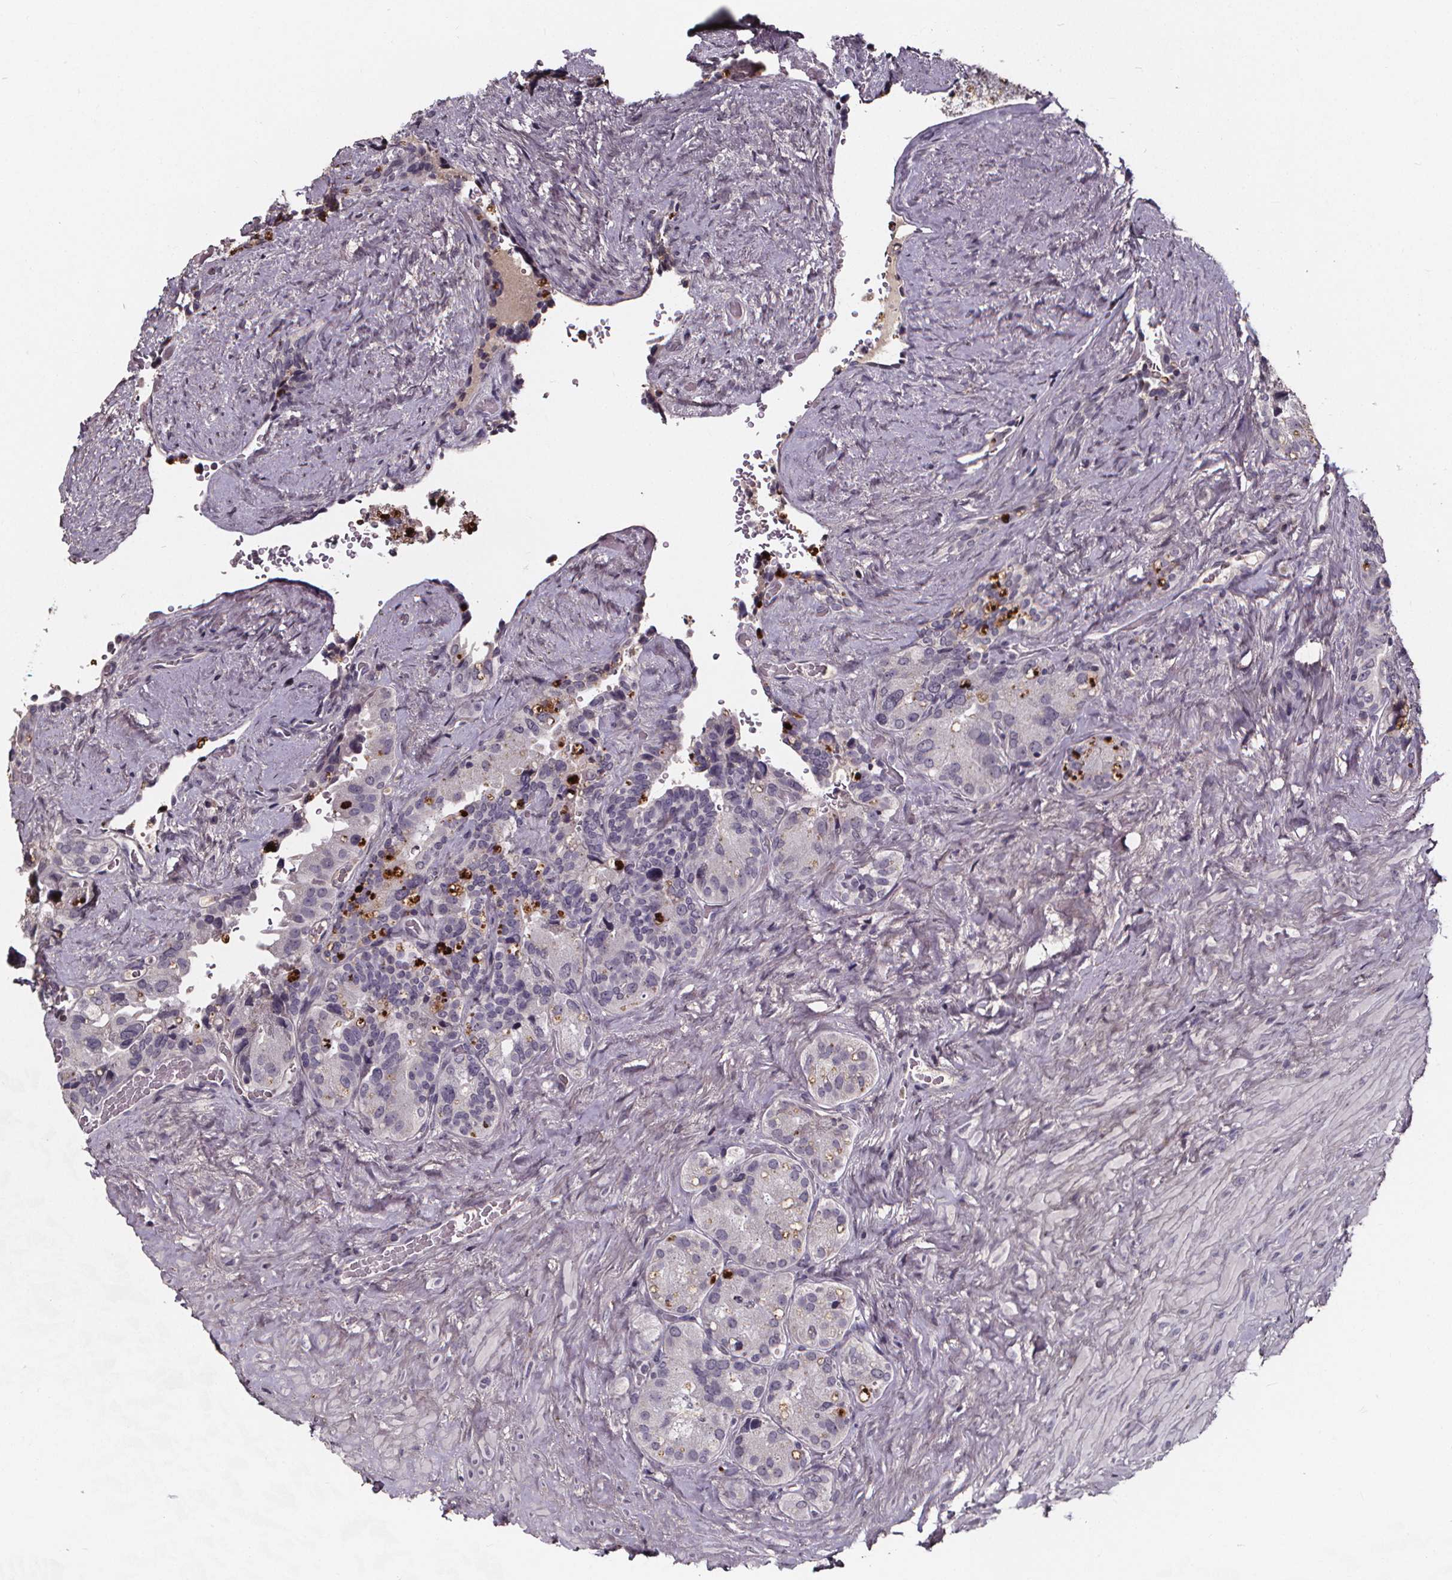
{"staining": {"intensity": "moderate", "quantity": "<25%", "location": "cytoplasmic/membranous"}, "tissue": "seminal vesicle", "cell_type": "Glandular cells", "image_type": "normal", "snomed": [{"axis": "morphology", "description": "Normal tissue, NOS"}, {"axis": "topography", "description": "Seminal veicle"}], "caption": "Benign seminal vesicle reveals moderate cytoplasmic/membranous expression in approximately <25% of glandular cells (brown staining indicates protein expression, while blue staining denotes nuclei)..", "gene": "SPAG8", "patient": {"sex": "male", "age": 69}}